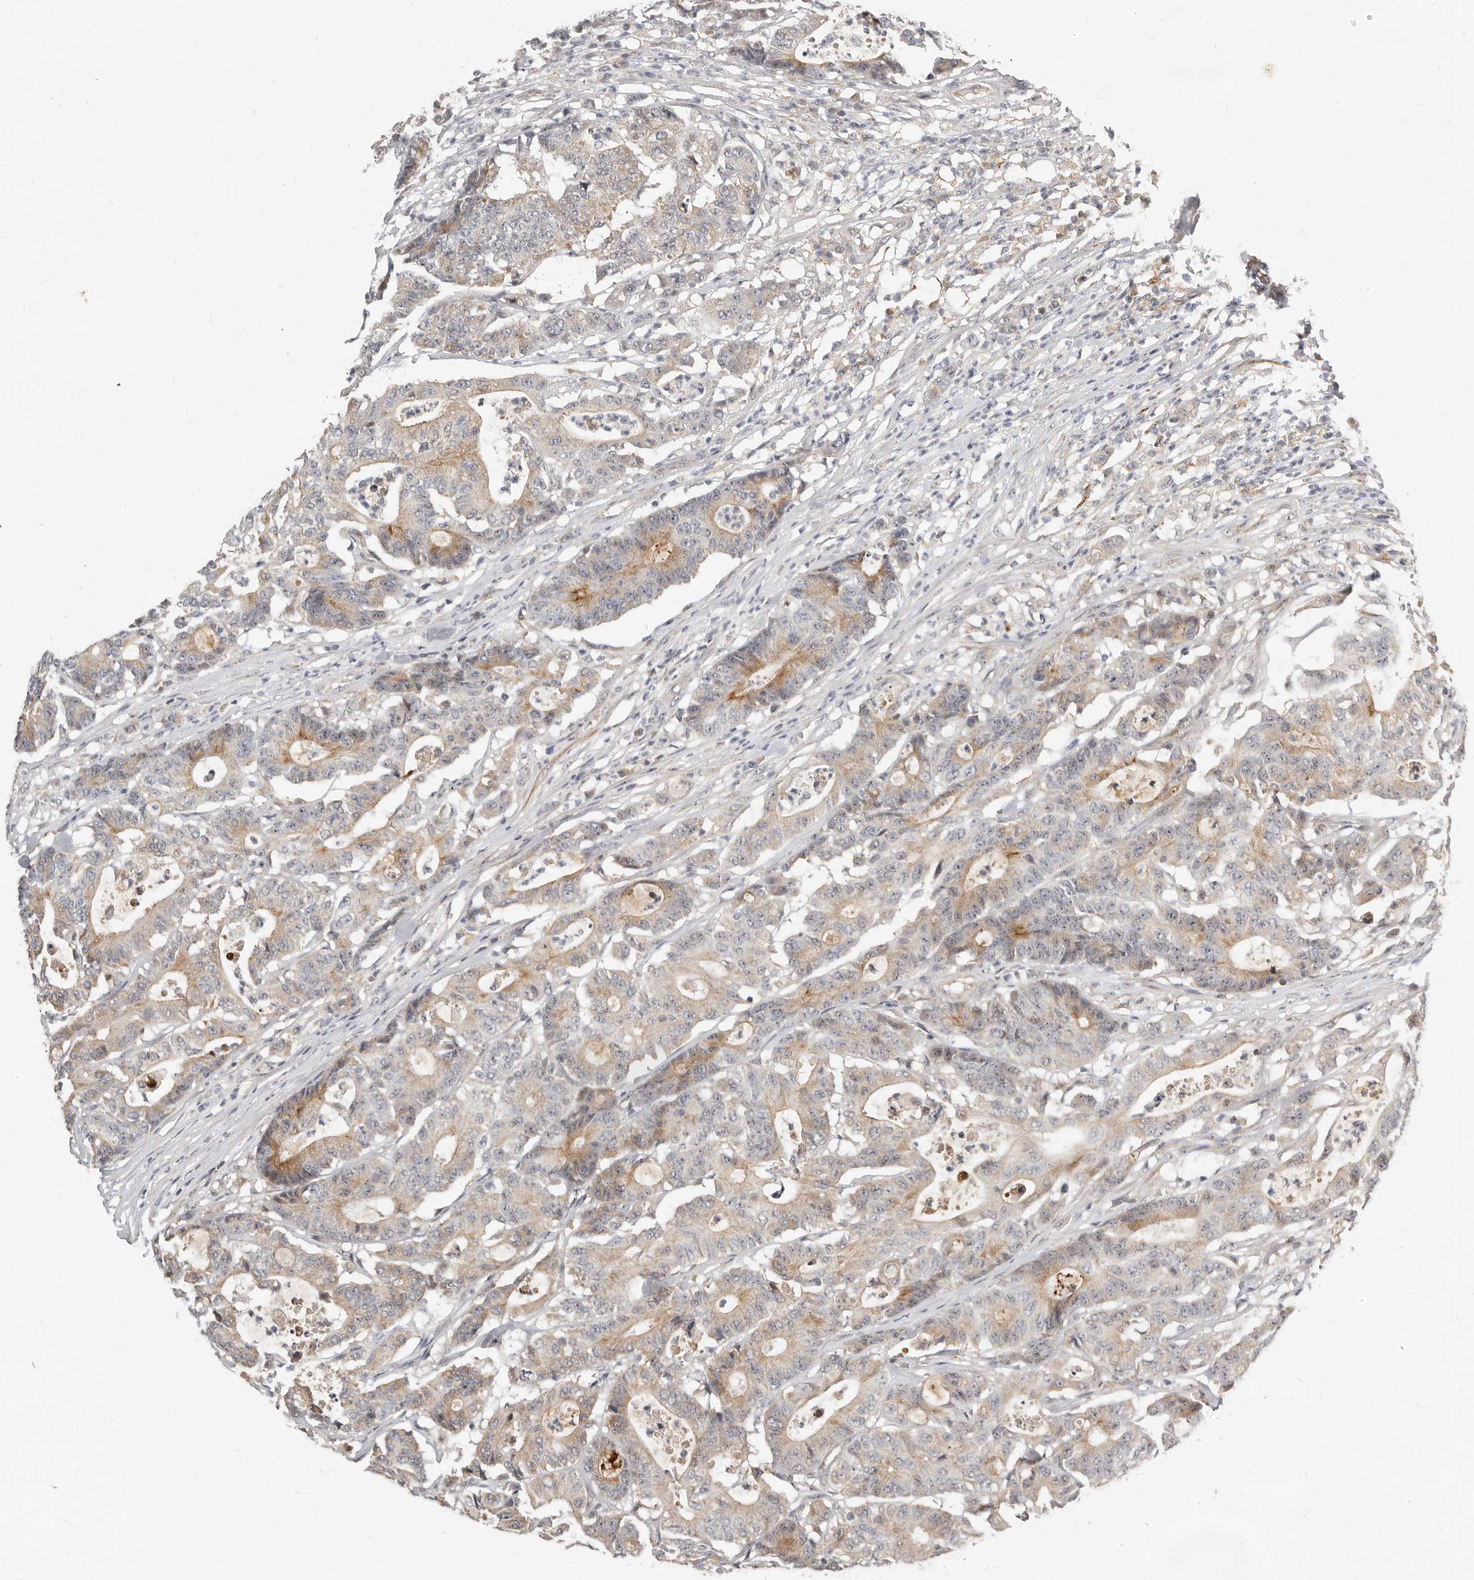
{"staining": {"intensity": "weak", "quantity": ">75%", "location": "cytoplasmic/membranous"}, "tissue": "colorectal cancer", "cell_type": "Tumor cells", "image_type": "cancer", "snomed": [{"axis": "morphology", "description": "Adenocarcinoma, NOS"}, {"axis": "topography", "description": "Colon"}], "caption": "Brown immunohistochemical staining in human colorectal adenocarcinoma exhibits weak cytoplasmic/membranous expression in approximately >75% of tumor cells.", "gene": "MICALL2", "patient": {"sex": "female", "age": 84}}